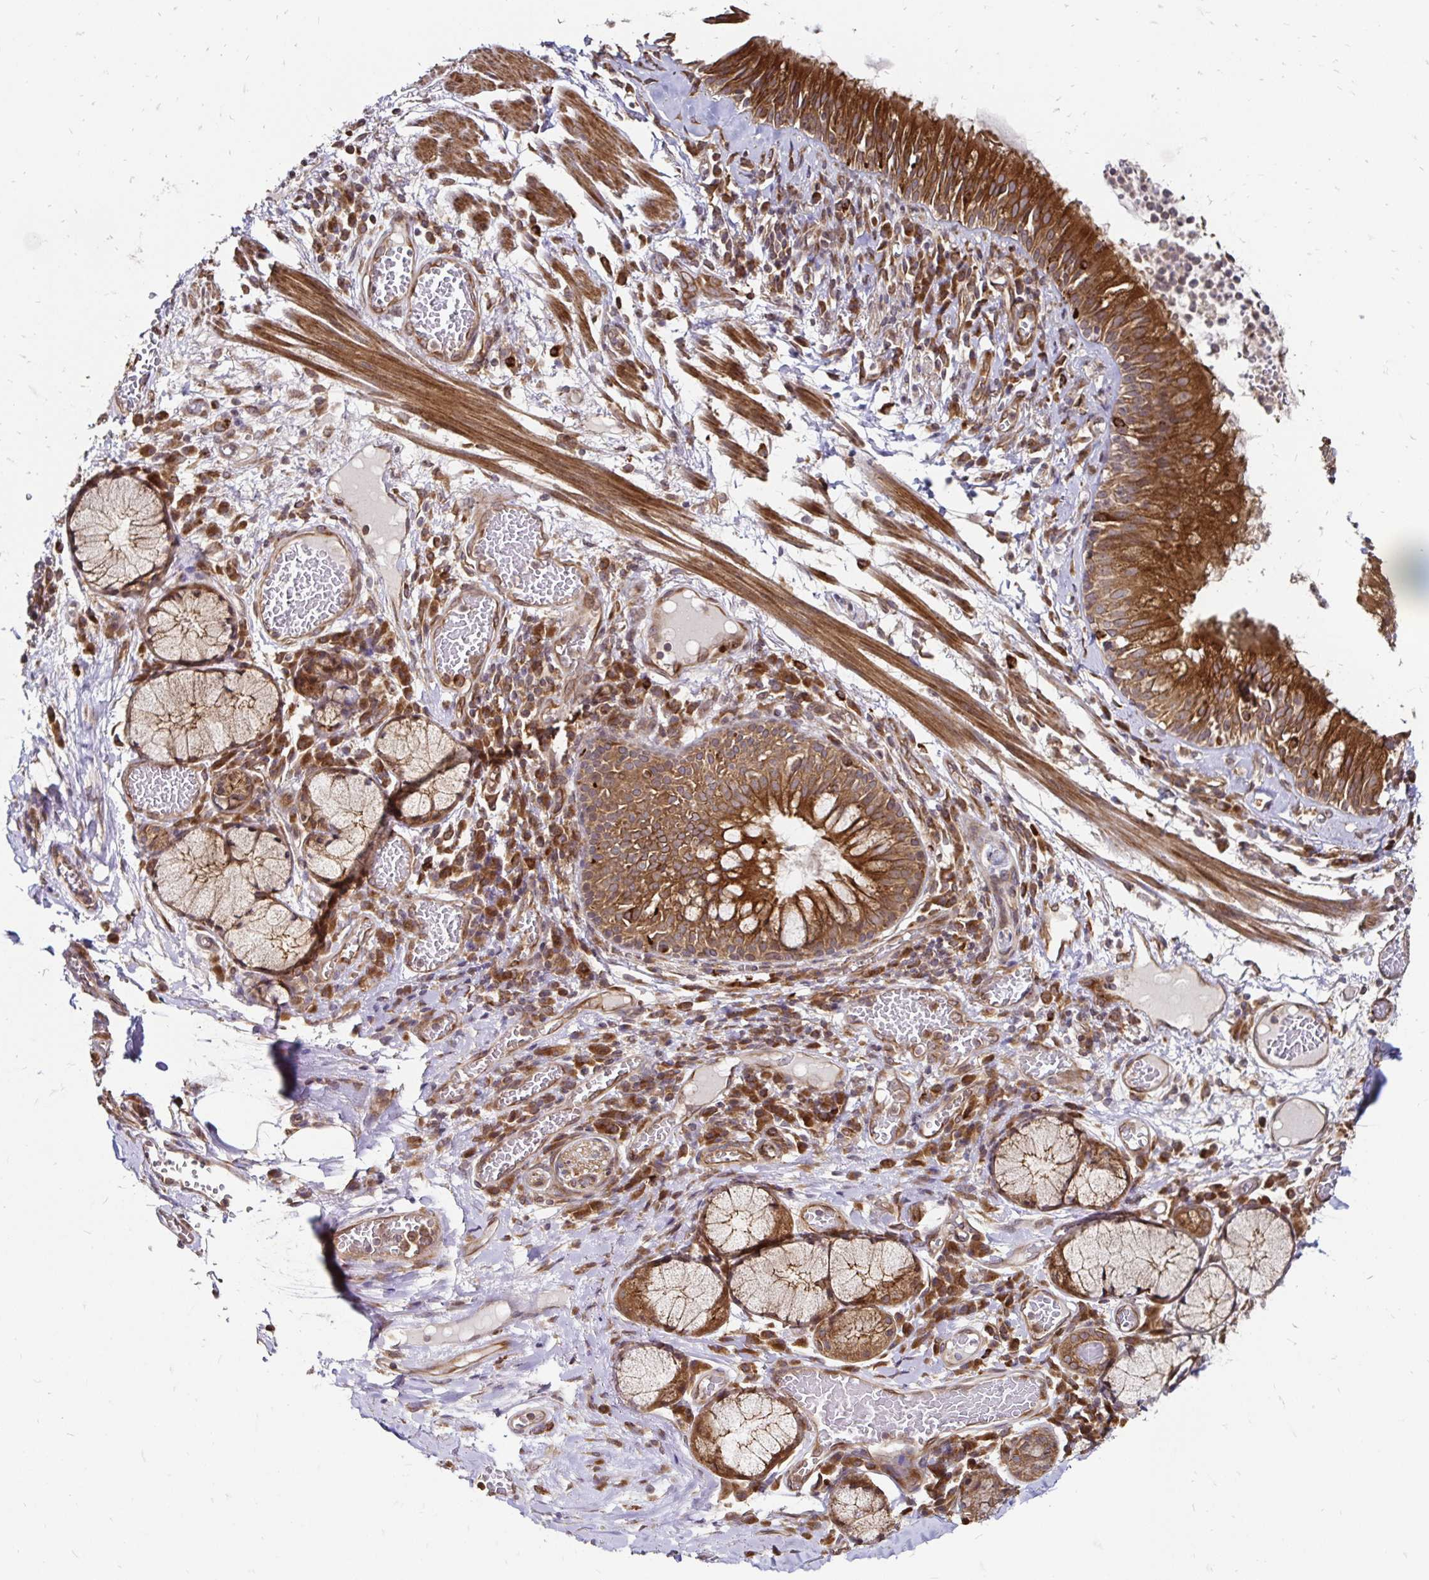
{"staining": {"intensity": "strong", "quantity": ">75%", "location": "cytoplasmic/membranous"}, "tissue": "soft tissue", "cell_type": "Chondrocytes", "image_type": "normal", "snomed": [{"axis": "morphology", "description": "Normal tissue, NOS"}, {"axis": "topography", "description": "Cartilage tissue"}, {"axis": "topography", "description": "Bronchus"}], "caption": "Protein analysis of benign soft tissue exhibits strong cytoplasmic/membranous positivity in about >75% of chondrocytes. (DAB (3,3'-diaminobenzidine) IHC with brightfield microscopy, high magnification).", "gene": "ZW10", "patient": {"sex": "male", "age": 56}}